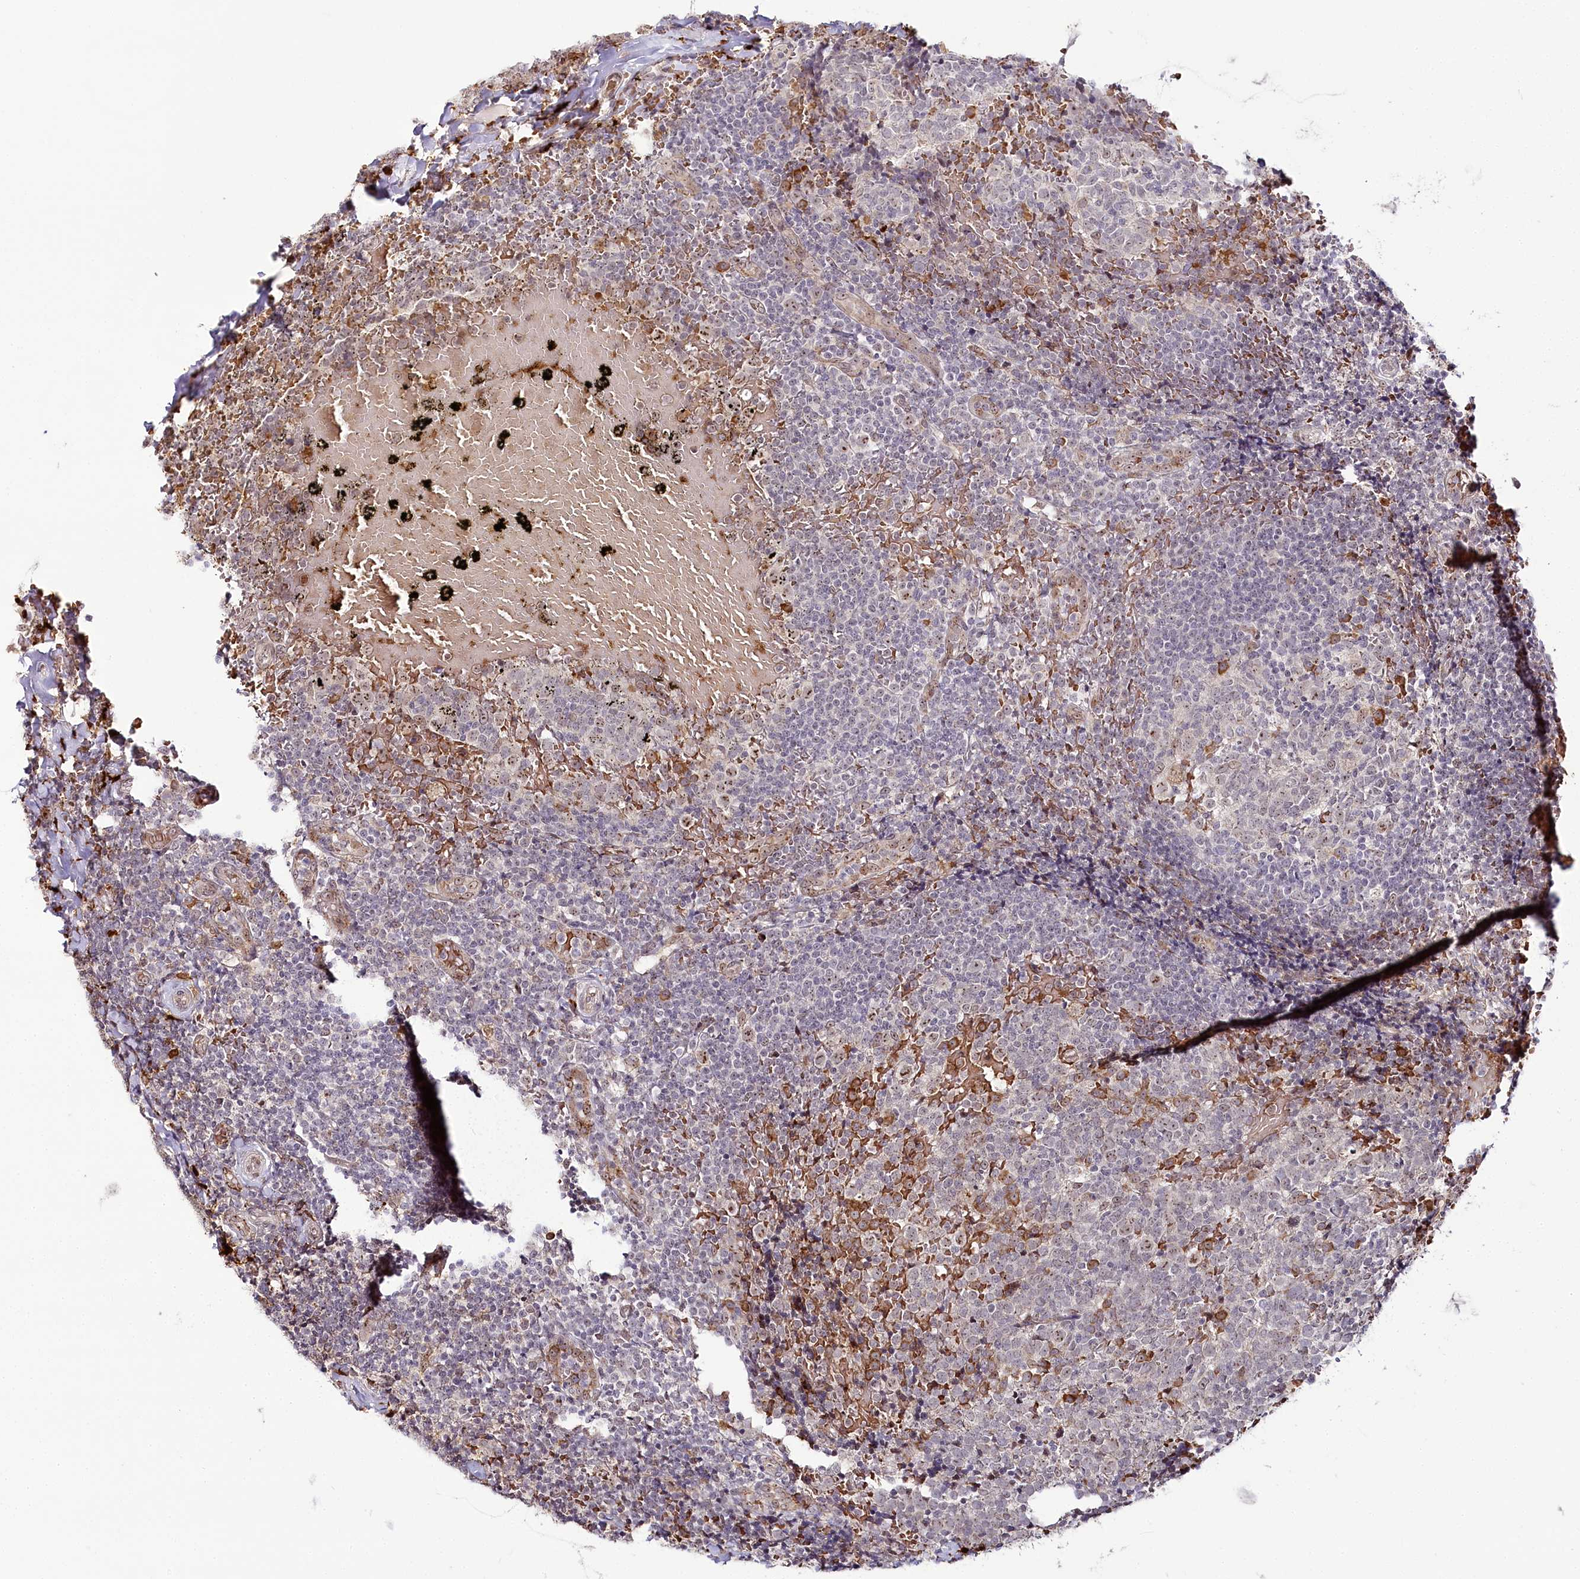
{"staining": {"intensity": "strong", "quantity": "<25%", "location": "cytoplasmic/membranous"}, "tissue": "tonsil", "cell_type": "Germinal center cells", "image_type": "normal", "snomed": [{"axis": "morphology", "description": "Normal tissue, NOS"}, {"axis": "topography", "description": "Tonsil"}], "caption": "High-magnification brightfield microscopy of benign tonsil stained with DAB (brown) and counterstained with hematoxylin (blue). germinal center cells exhibit strong cytoplasmic/membranous positivity is appreciated in approximately<25% of cells.", "gene": "WDR36", "patient": {"sex": "female", "age": 19}}